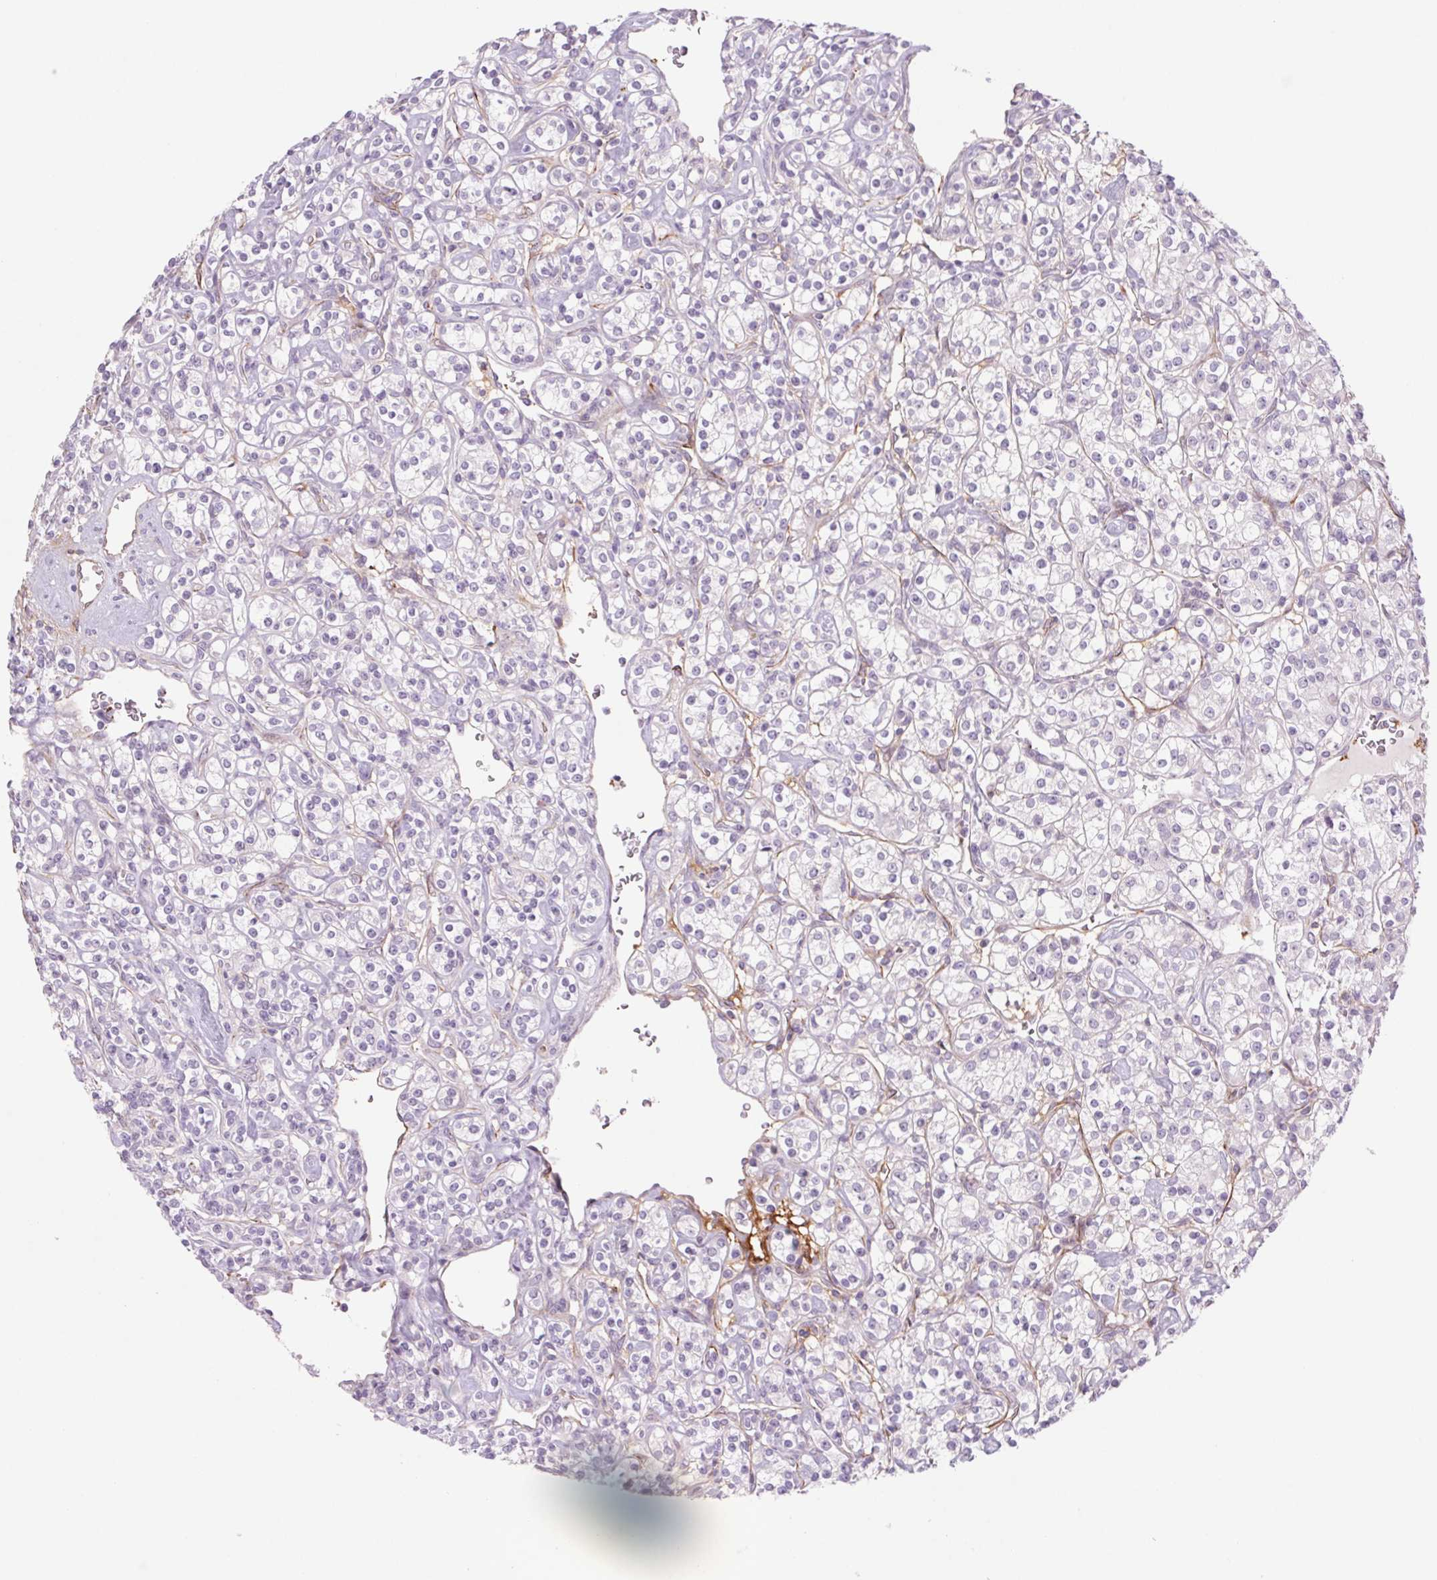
{"staining": {"intensity": "negative", "quantity": "none", "location": "none"}, "tissue": "renal cancer", "cell_type": "Tumor cells", "image_type": "cancer", "snomed": [{"axis": "morphology", "description": "Adenocarcinoma, NOS"}, {"axis": "topography", "description": "Kidney"}], "caption": "High magnification brightfield microscopy of renal cancer stained with DAB (3,3'-diaminobenzidine) (brown) and counterstained with hematoxylin (blue): tumor cells show no significant positivity.", "gene": "MS4A13", "patient": {"sex": "male", "age": 77}}